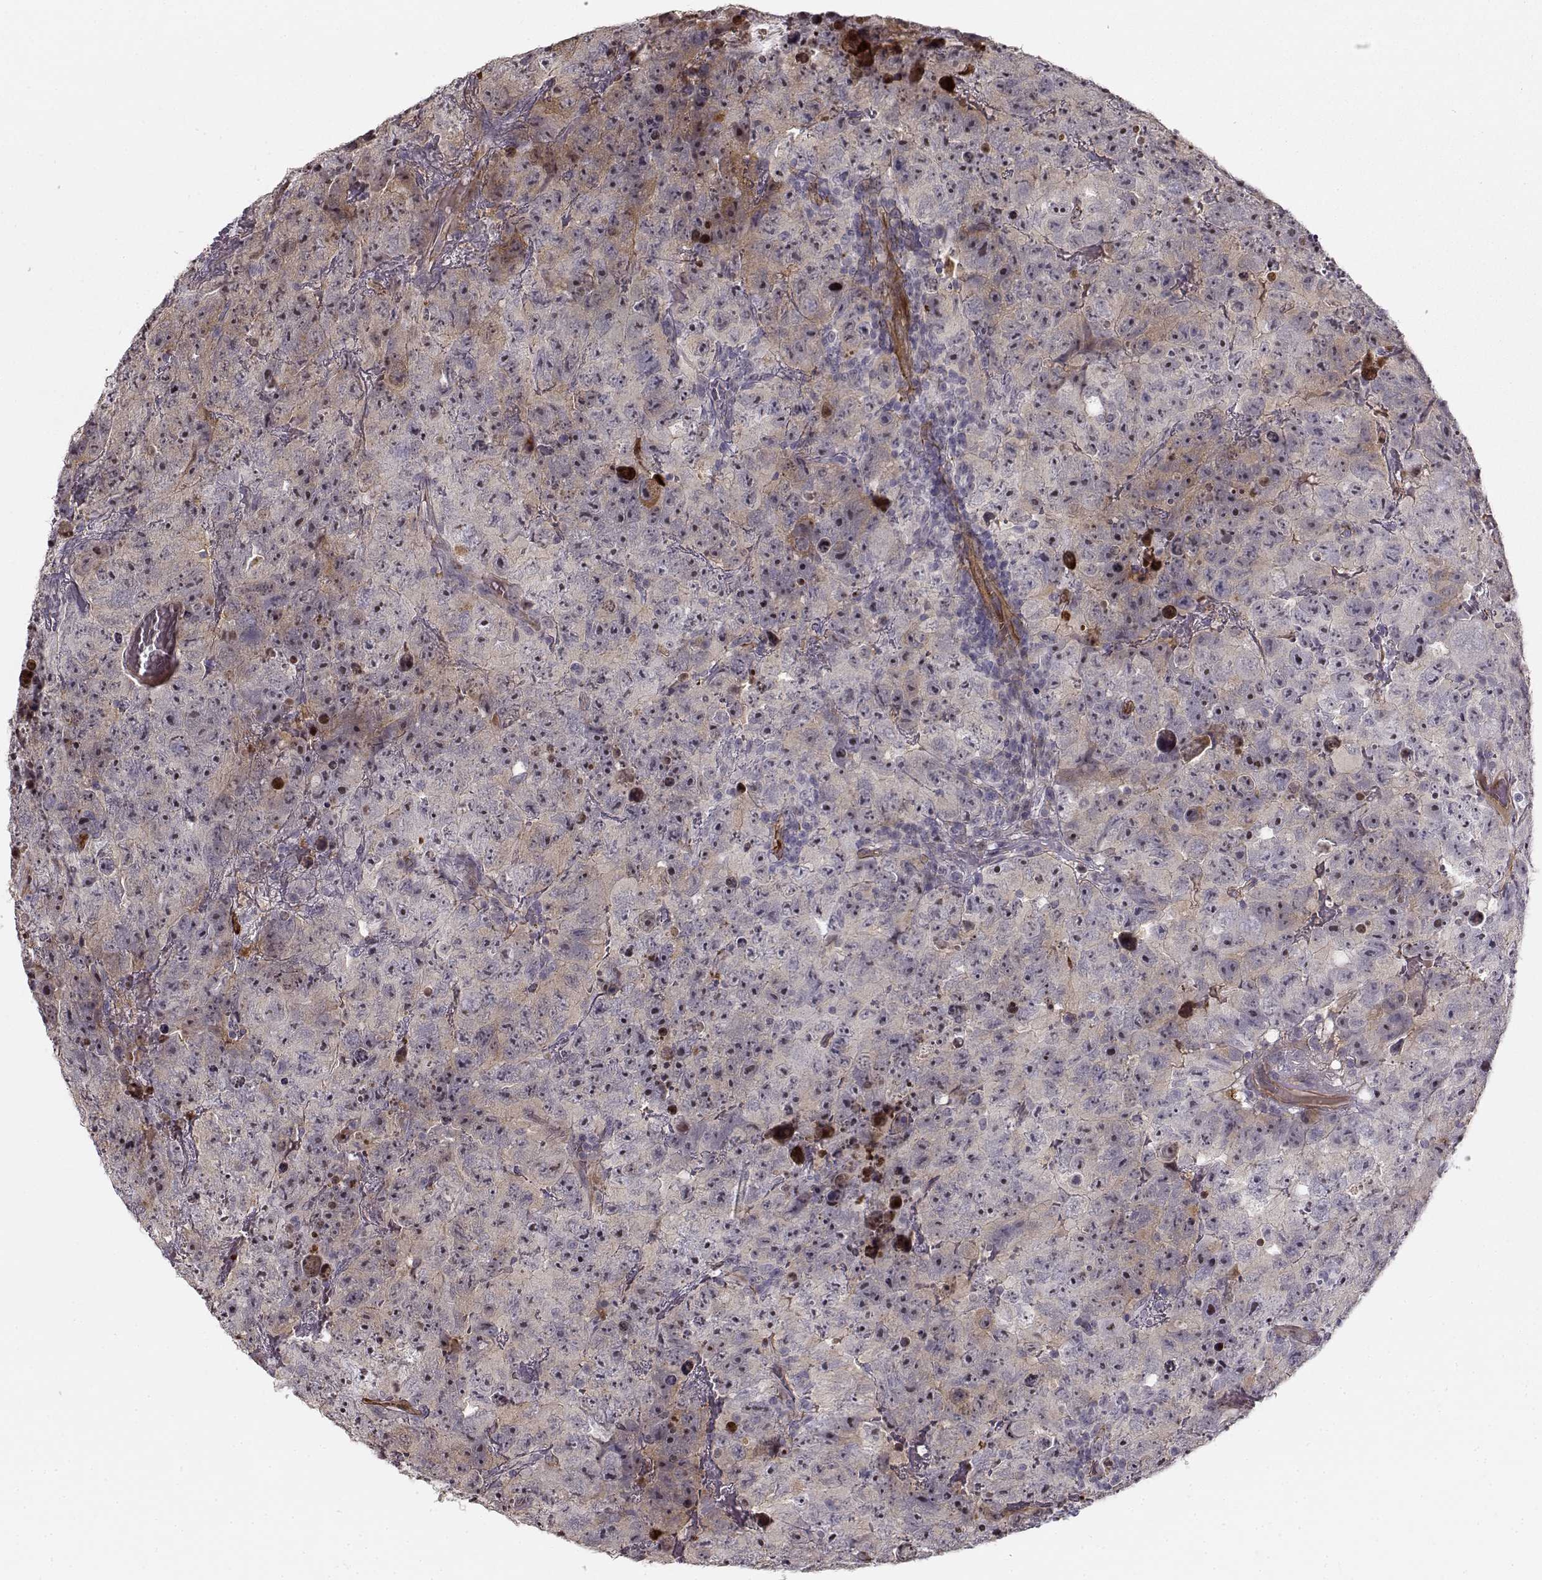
{"staining": {"intensity": "moderate", "quantity": "<25%", "location": "cytoplasmic/membranous"}, "tissue": "testis cancer", "cell_type": "Tumor cells", "image_type": "cancer", "snomed": [{"axis": "morphology", "description": "Carcinoma, Embryonal, NOS"}, {"axis": "topography", "description": "Testis"}], "caption": "Immunohistochemistry (IHC) histopathology image of neoplastic tissue: testis cancer stained using IHC demonstrates low levels of moderate protein expression localized specifically in the cytoplasmic/membranous of tumor cells, appearing as a cytoplasmic/membranous brown color.", "gene": "RGS9BP", "patient": {"sex": "male", "age": 24}}